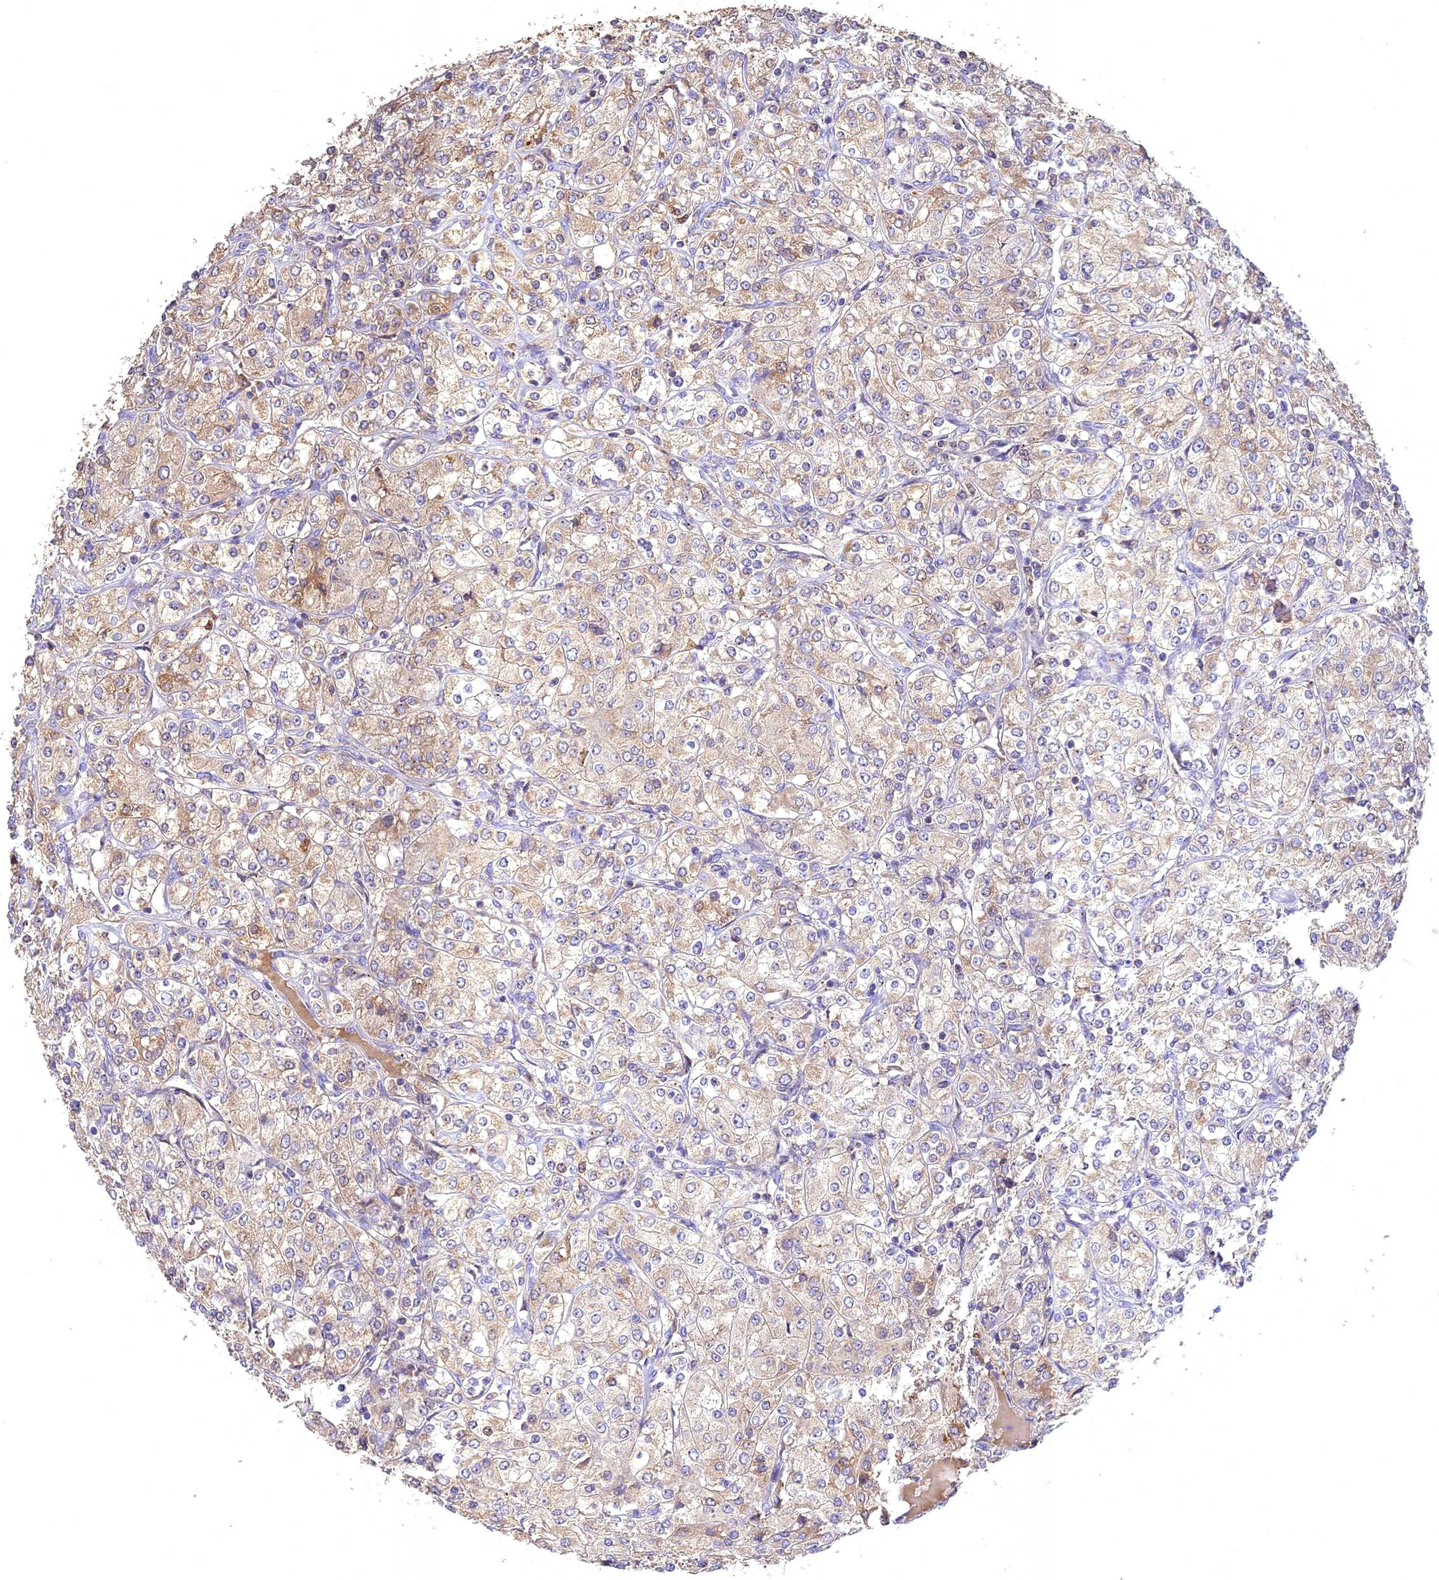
{"staining": {"intensity": "weak", "quantity": "25%-75%", "location": "cytoplasmic/membranous"}, "tissue": "renal cancer", "cell_type": "Tumor cells", "image_type": "cancer", "snomed": [{"axis": "morphology", "description": "Adenocarcinoma, NOS"}, {"axis": "topography", "description": "Kidney"}], "caption": "Renal cancer (adenocarcinoma) stained with immunohistochemistry (IHC) shows weak cytoplasmic/membranous expression in approximately 25%-75% of tumor cells.", "gene": "NUDT8", "patient": {"sex": "male", "age": 77}}